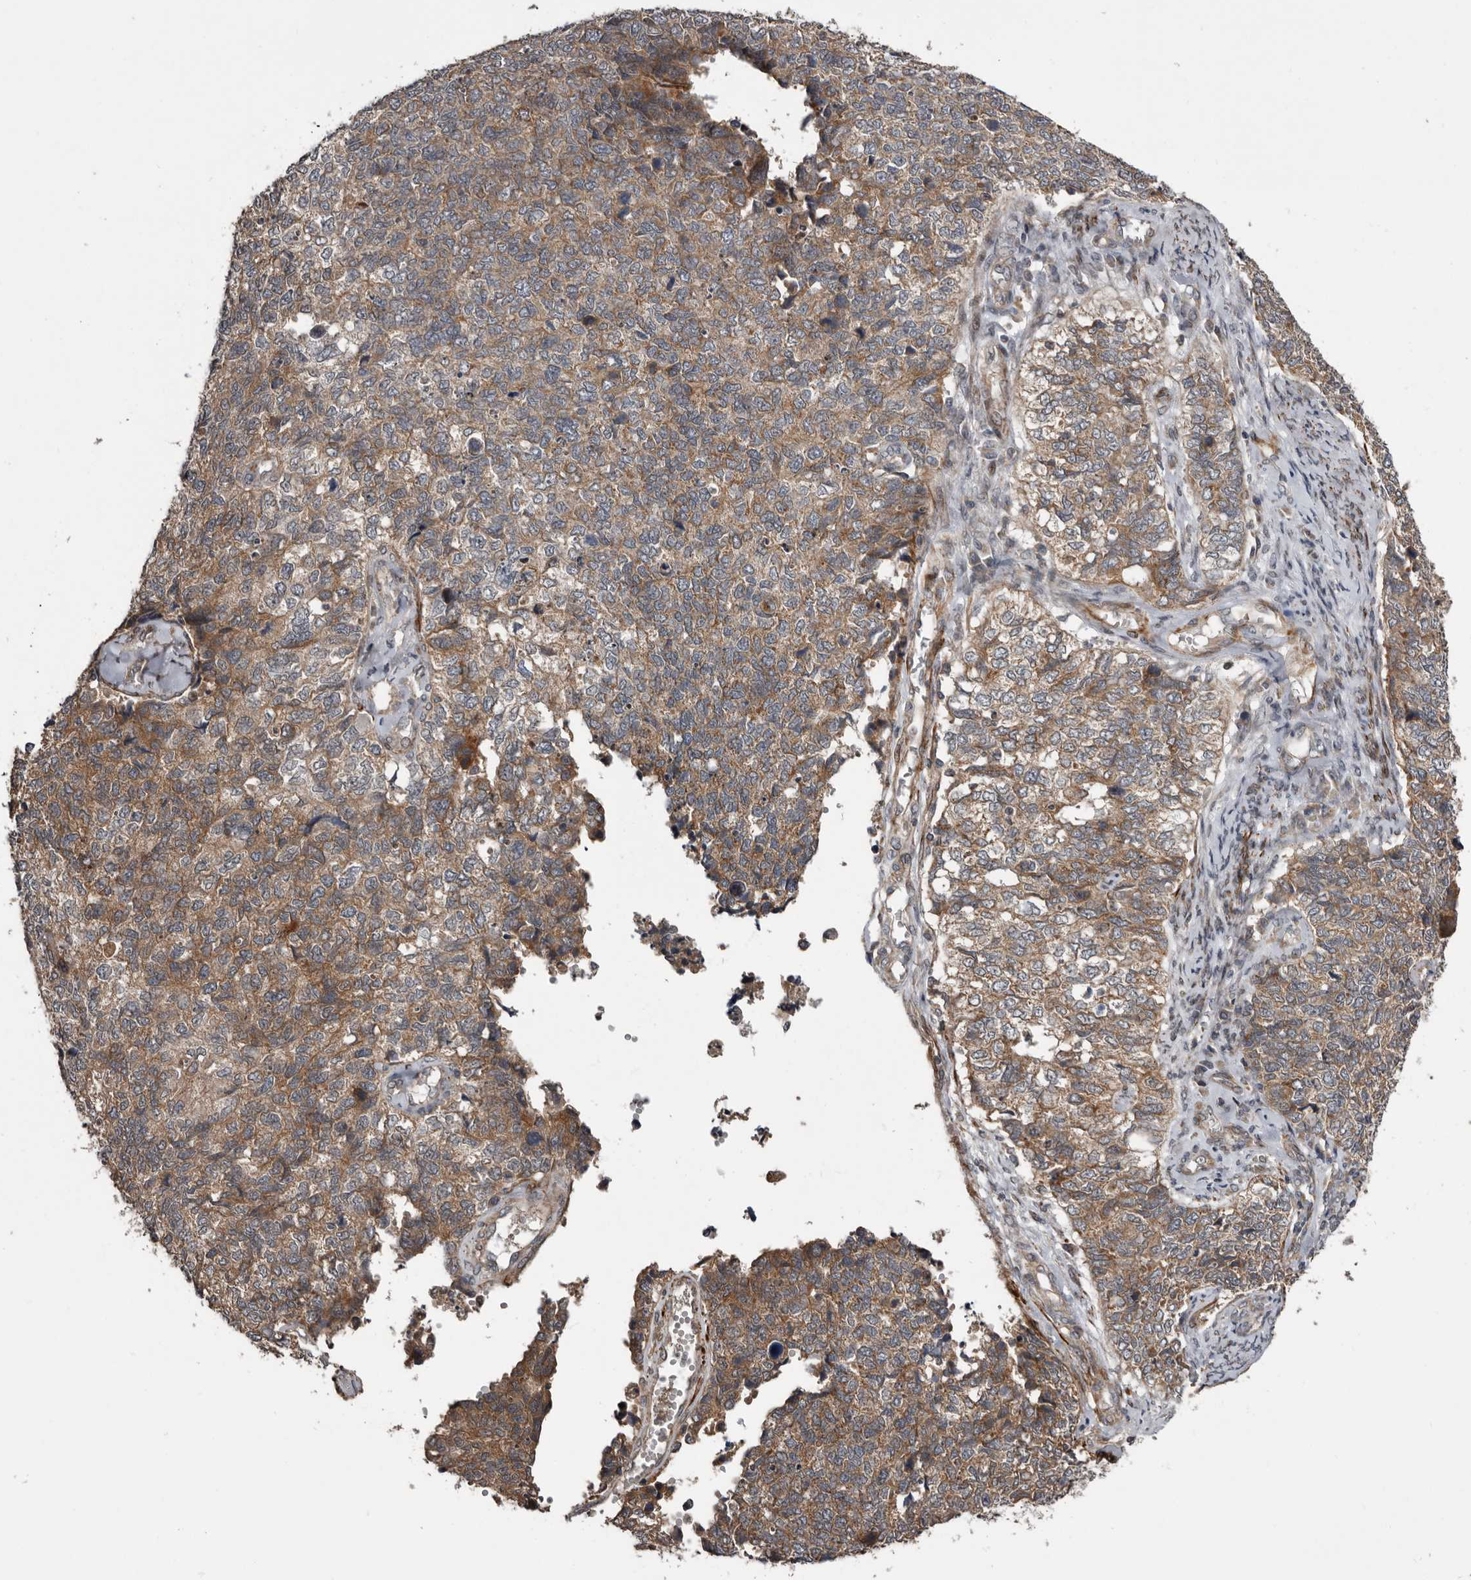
{"staining": {"intensity": "moderate", "quantity": ">75%", "location": "cytoplasmic/membranous"}, "tissue": "cervical cancer", "cell_type": "Tumor cells", "image_type": "cancer", "snomed": [{"axis": "morphology", "description": "Squamous cell carcinoma, NOS"}, {"axis": "topography", "description": "Cervix"}], "caption": "A high-resolution micrograph shows immunohistochemistry (IHC) staining of cervical cancer (squamous cell carcinoma), which demonstrates moderate cytoplasmic/membranous staining in approximately >75% of tumor cells. (DAB = brown stain, brightfield microscopy at high magnification).", "gene": "FGFR4", "patient": {"sex": "female", "age": 63}}